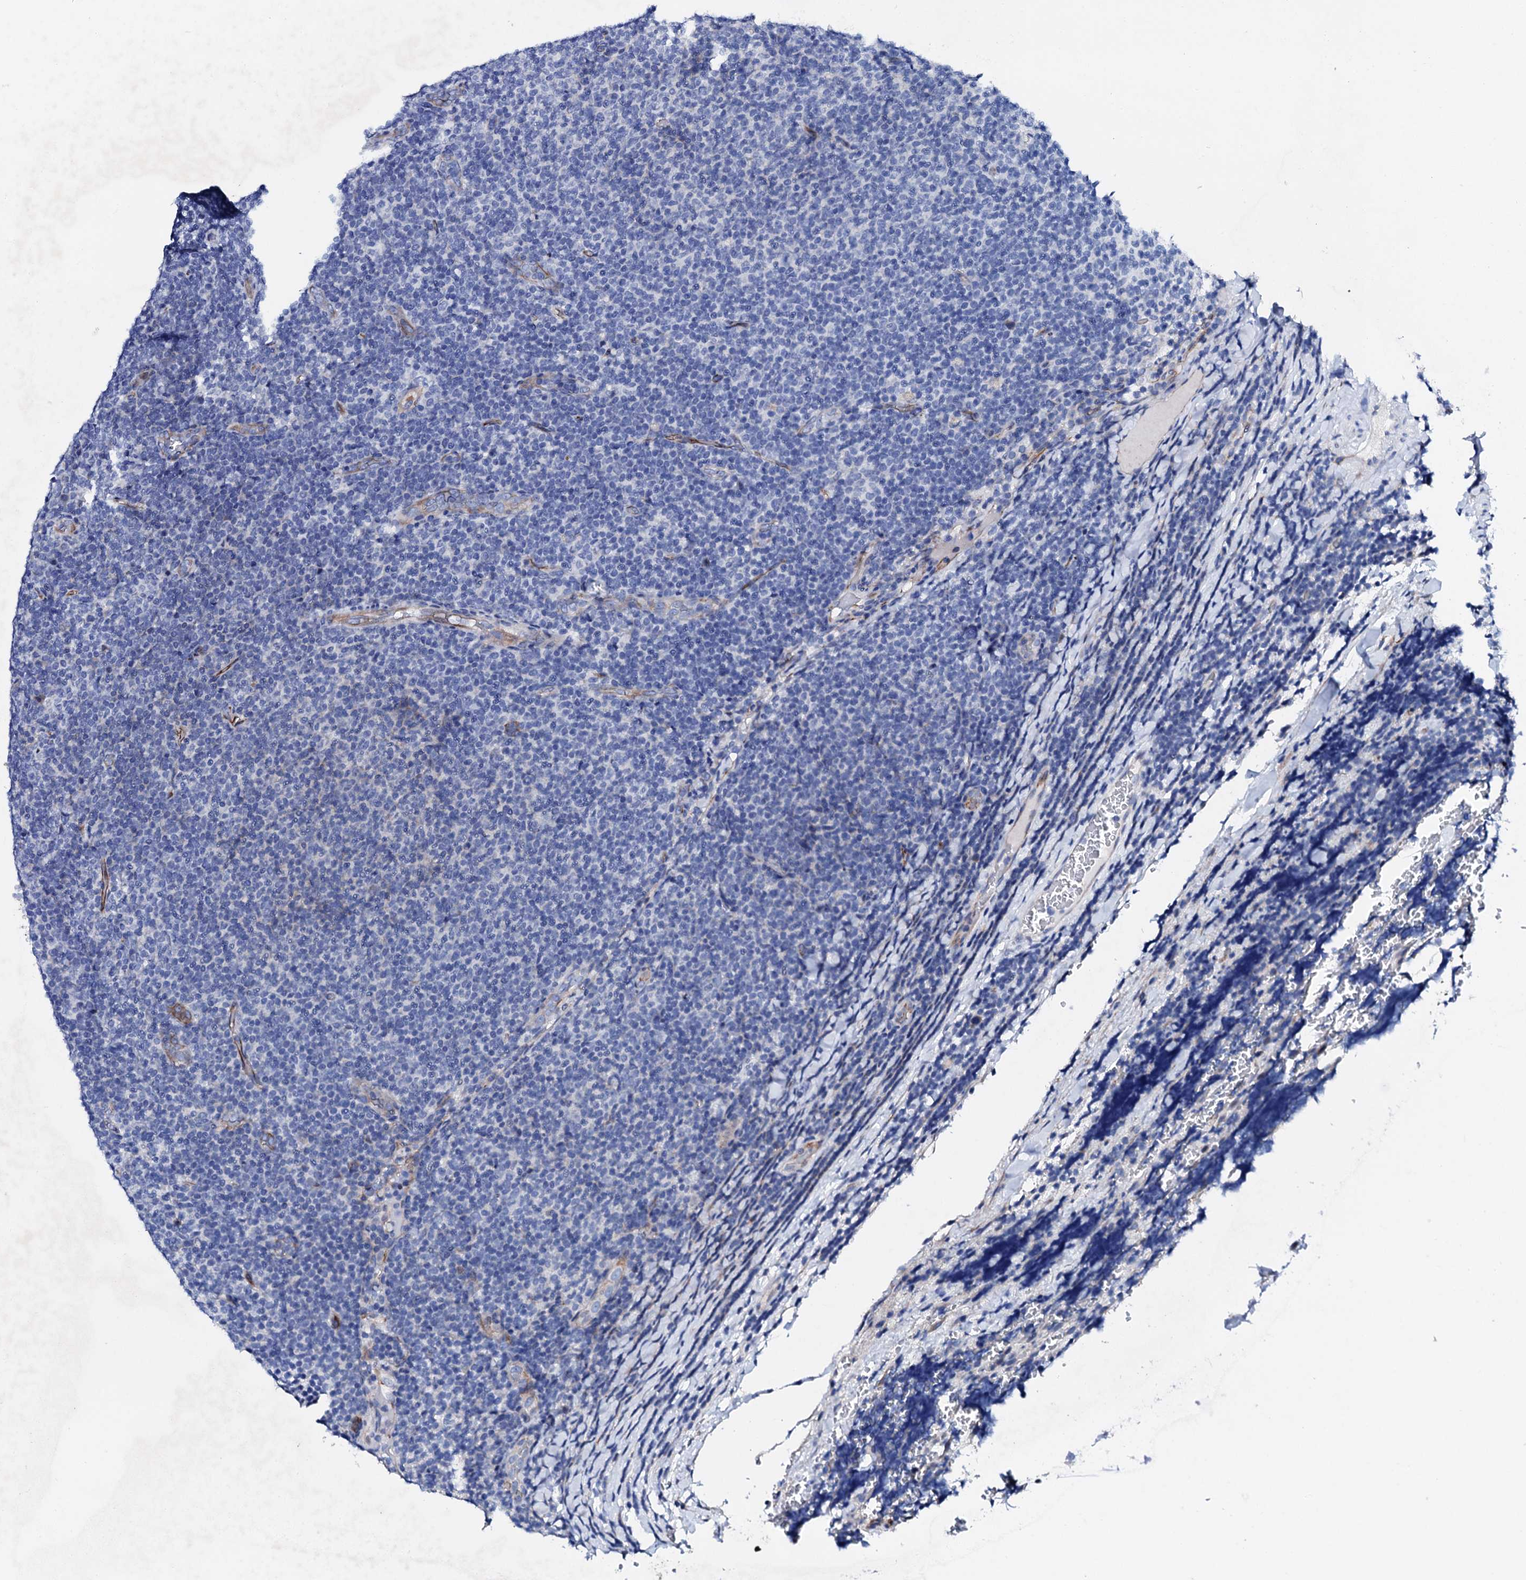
{"staining": {"intensity": "negative", "quantity": "none", "location": "none"}, "tissue": "lymphoma", "cell_type": "Tumor cells", "image_type": "cancer", "snomed": [{"axis": "morphology", "description": "Malignant lymphoma, non-Hodgkin's type, Low grade"}, {"axis": "topography", "description": "Lymph node"}], "caption": "Malignant lymphoma, non-Hodgkin's type (low-grade) stained for a protein using immunohistochemistry (IHC) displays no staining tumor cells.", "gene": "TRDN", "patient": {"sex": "male", "age": 66}}